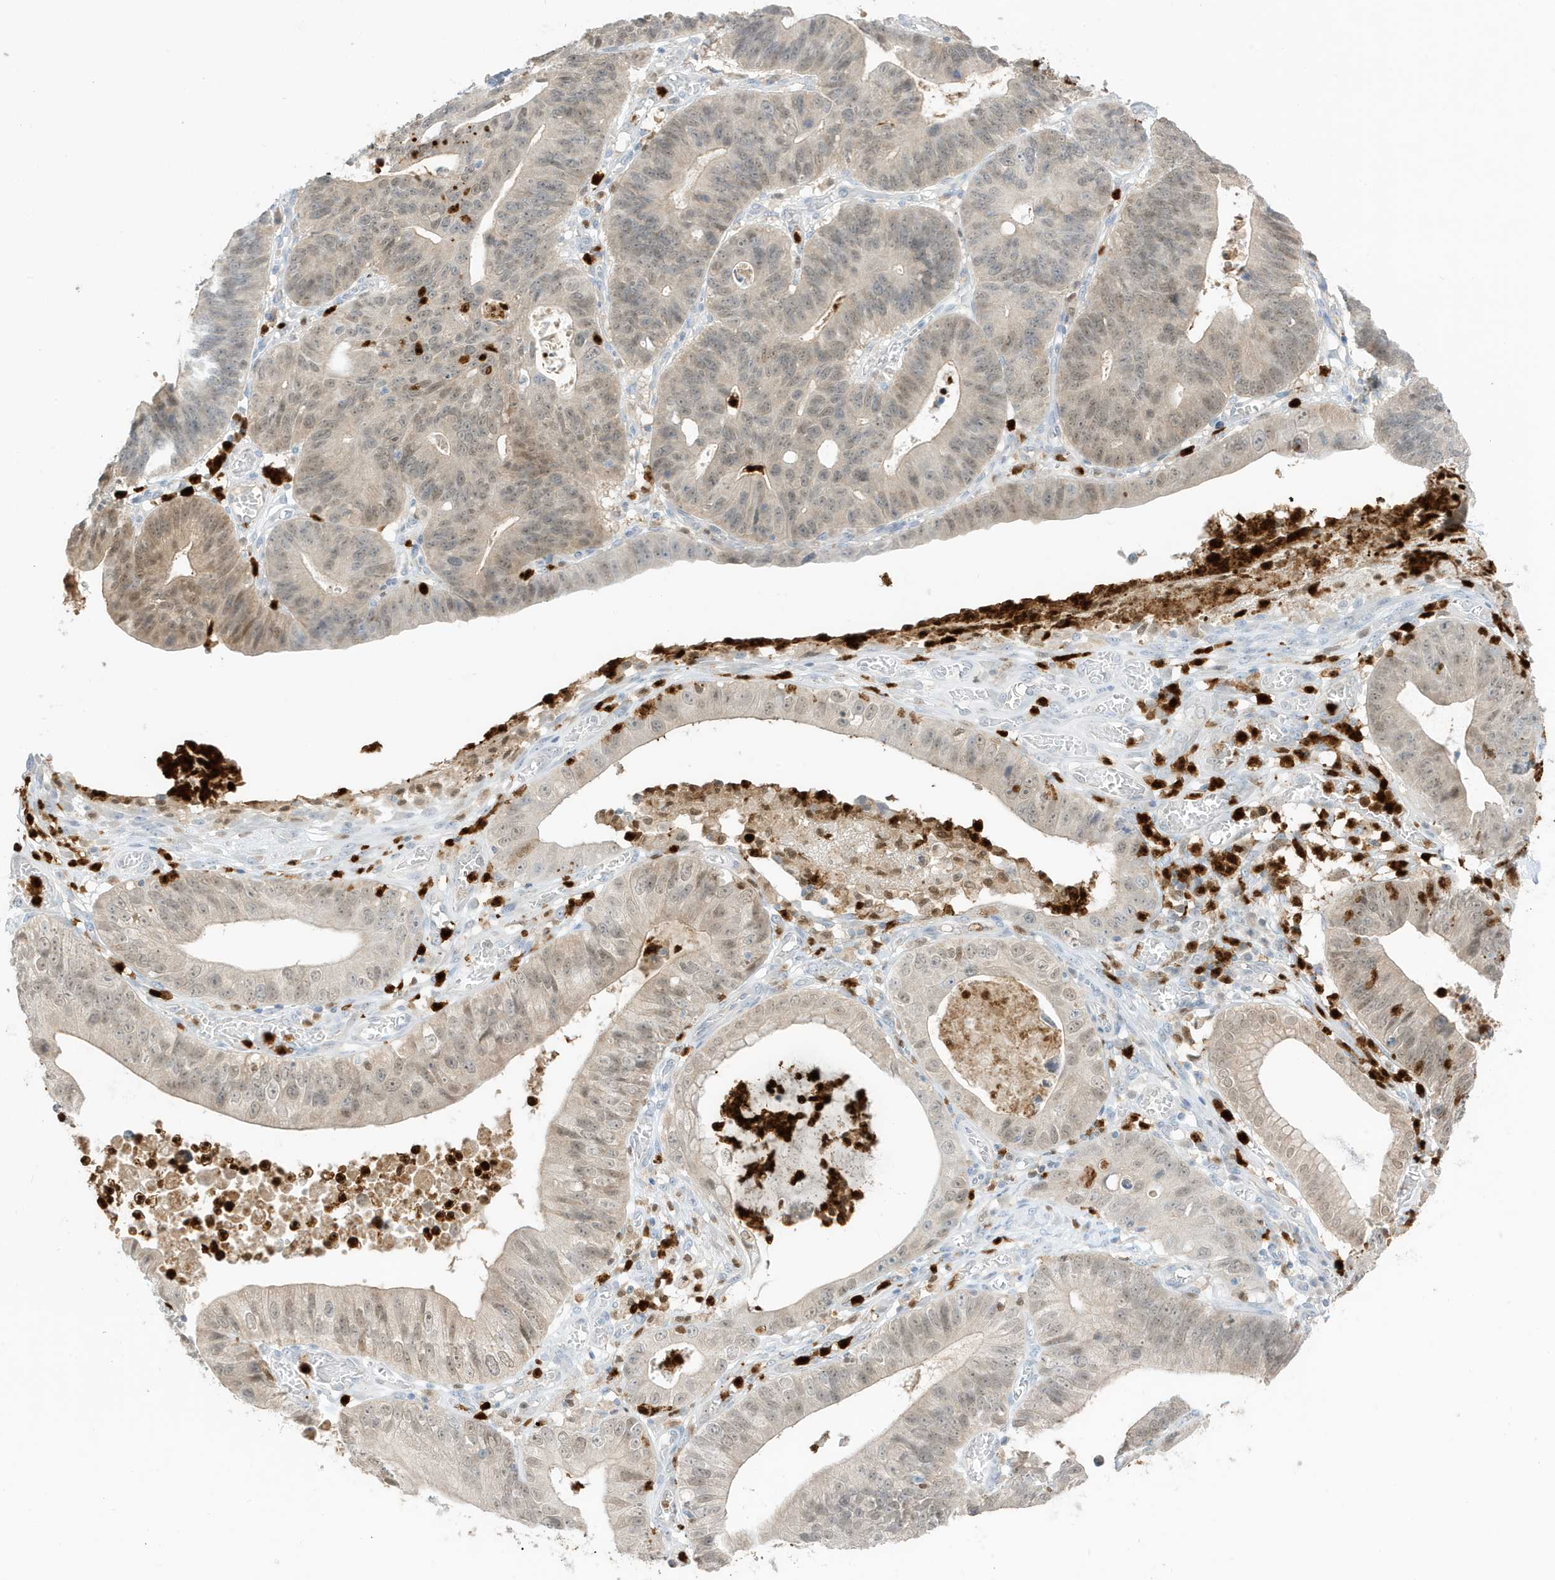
{"staining": {"intensity": "weak", "quantity": "25%-75%", "location": "cytoplasmic/membranous,nuclear"}, "tissue": "stomach cancer", "cell_type": "Tumor cells", "image_type": "cancer", "snomed": [{"axis": "morphology", "description": "Adenocarcinoma, NOS"}, {"axis": "topography", "description": "Stomach"}], "caption": "Stomach cancer (adenocarcinoma) stained for a protein (brown) demonstrates weak cytoplasmic/membranous and nuclear positive expression in approximately 25%-75% of tumor cells.", "gene": "GCA", "patient": {"sex": "male", "age": 59}}